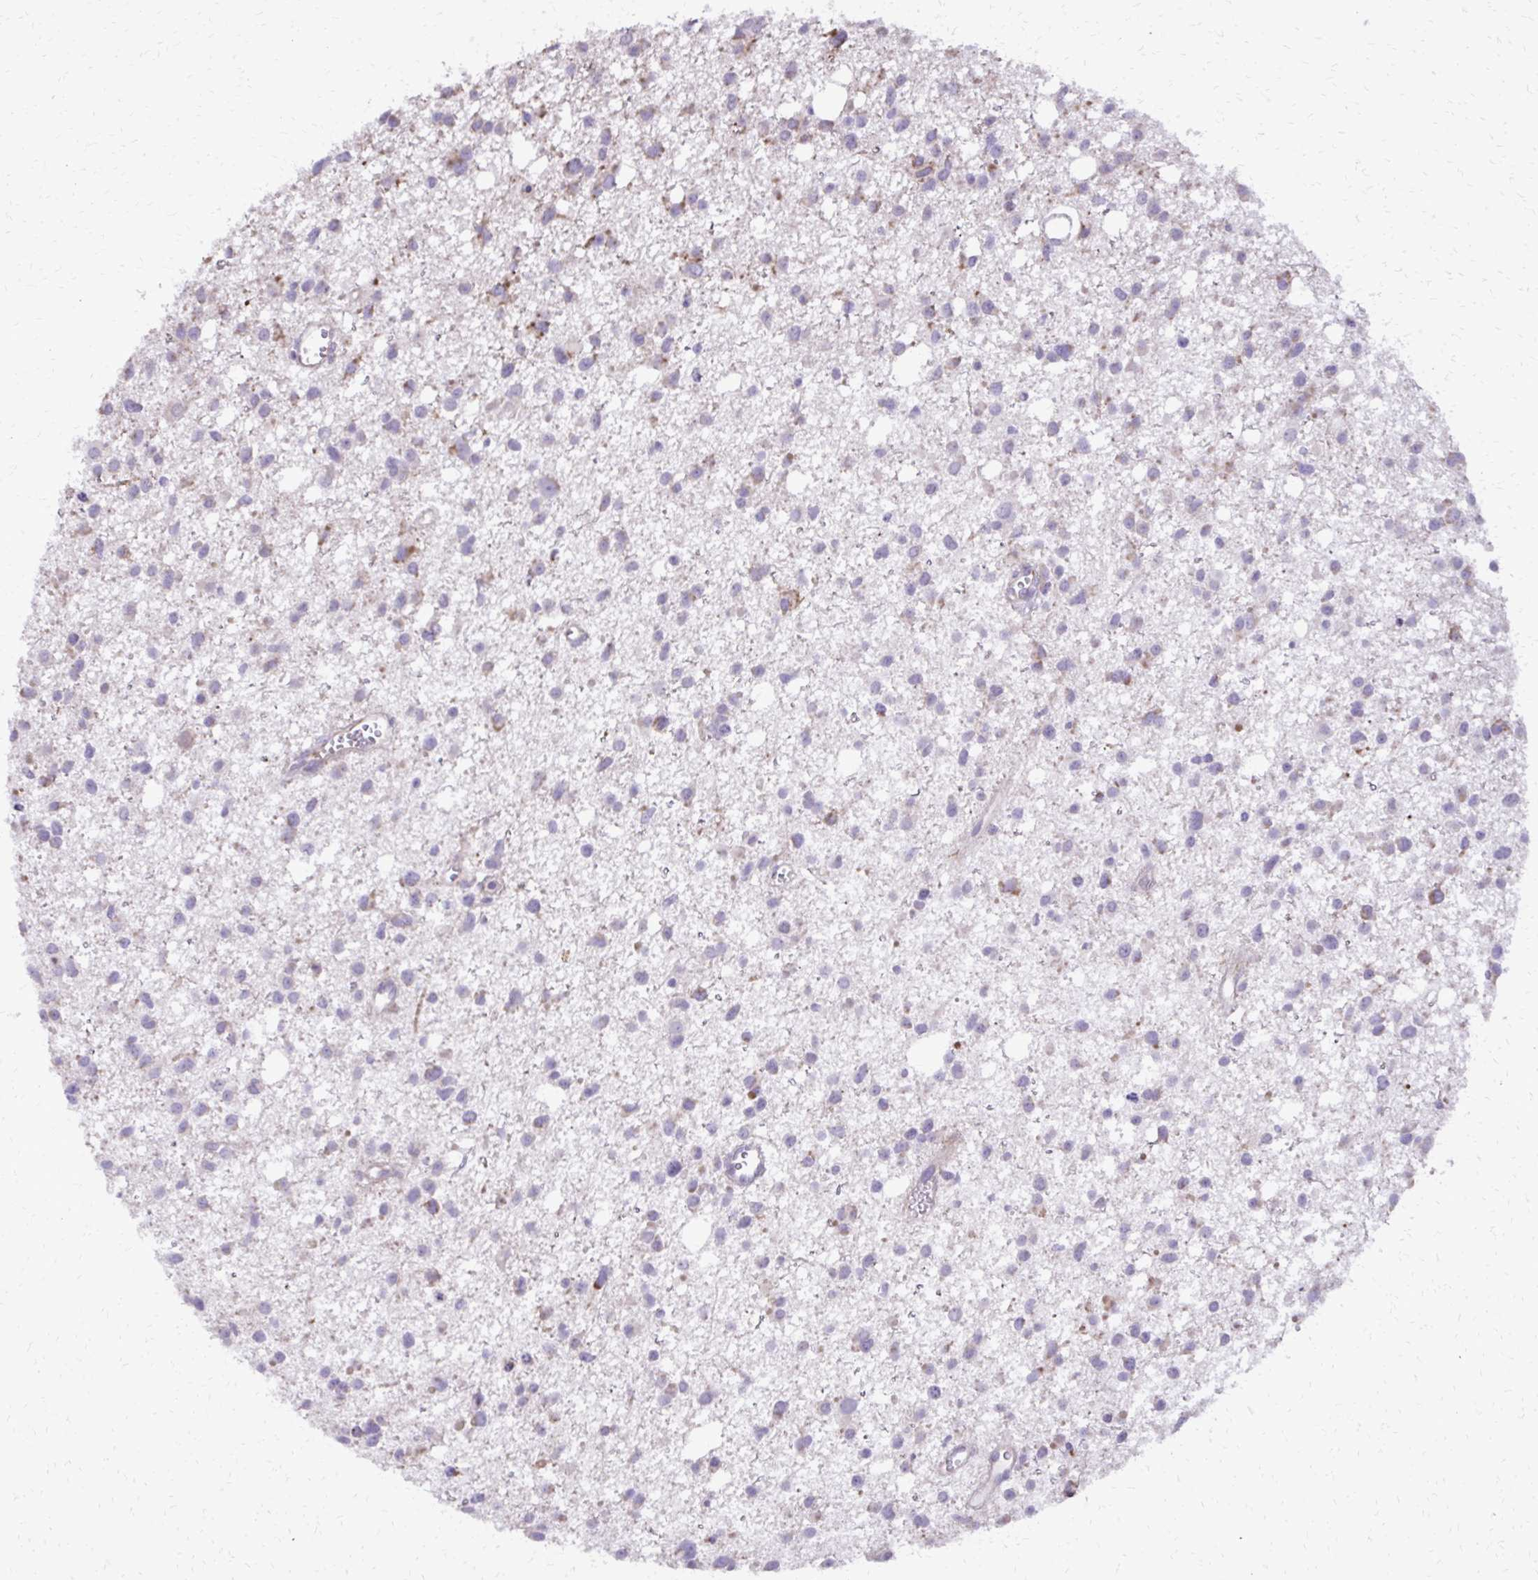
{"staining": {"intensity": "moderate", "quantity": "<25%", "location": "cytoplasmic/membranous"}, "tissue": "glioma", "cell_type": "Tumor cells", "image_type": "cancer", "snomed": [{"axis": "morphology", "description": "Glioma, malignant, High grade"}, {"axis": "topography", "description": "Brain"}], "caption": "Immunohistochemical staining of human glioma displays low levels of moderate cytoplasmic/membranous protein staining in about <25% of tumor cells.", "gene": "ABCC3", "patient": {"sex": "male", "age": 23}}